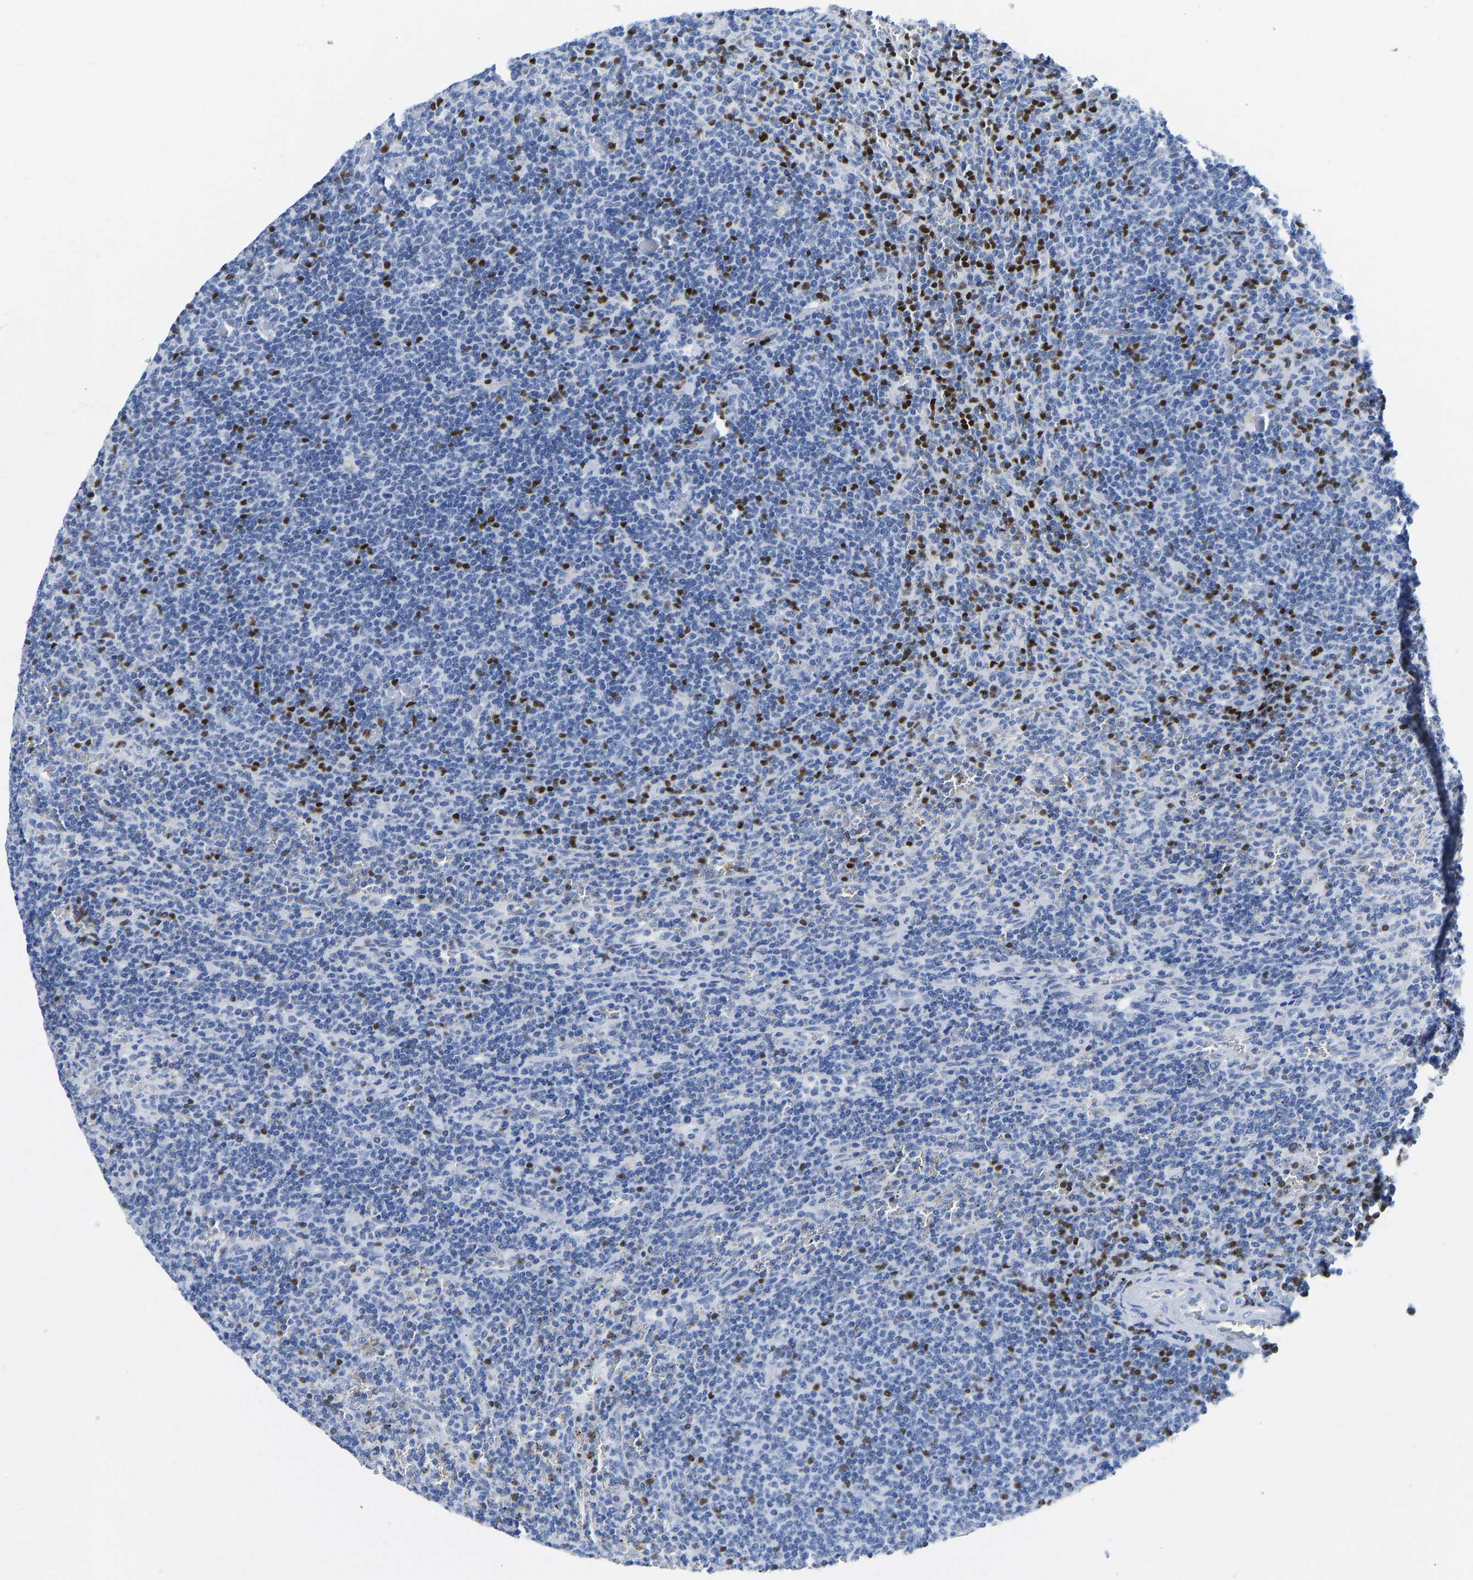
{"staining": {"intensity": "negative", "quantity": "none", "location": "none"}, "tissue": "lymphoma", "cell_type": "Tumor cells", "image_type": "cancer", "snomed": [{"axis": "morphology", "description": "Malignant lymphoma, non-Hodgkin's type, Low grade"}, {"axis": "topography", "description": "Spleen"}], "caption": "High power microscopy micrograph of an immunohistochemistry (IHC) photomicrograph of malignant lymphoma, non-Hodgkin's type (low-grade), revealing no significant expression in tumor cells.", "gene": "TCF7", "patient": {"sex": "female", "age": 50}}